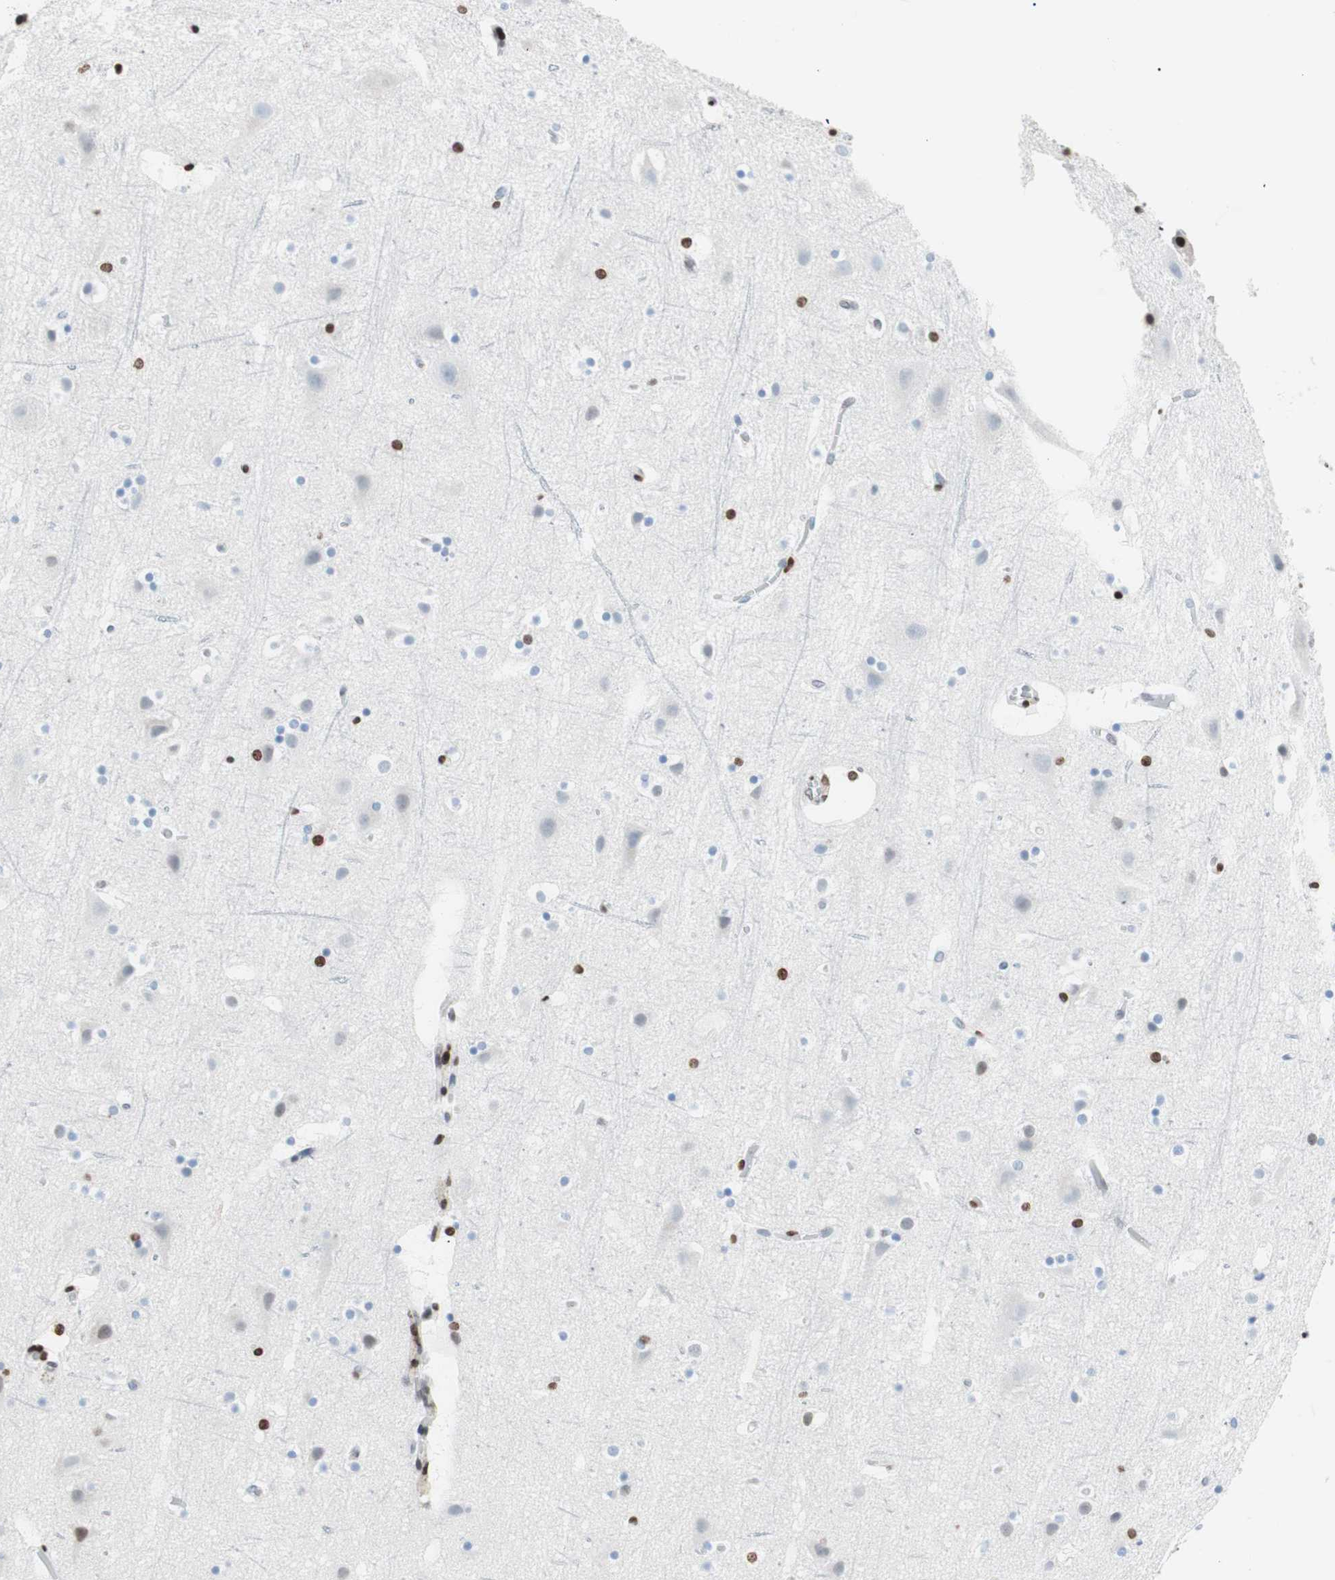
{"staining": {"intensity": "moderate", "quantity": ">75%", "location": "nuclear"}, "tissue": "cerebral cortex", "cell_type": "Endothelial cells", "image_type": "normal", "snomed": [{"axis": "morphology", "description": "Normal tissue, NOS"}, {"axis": "topography", "description": "Cerebral cortex"}], "caption": "Immunohistochemistry (DAB) staining of unremarkable cerebral cortex displays moderate nuclear protein positivity in about >75% of endothelial cells.", "gene": "CEBPB", "patient": {"sex": "male", "age": 45}}